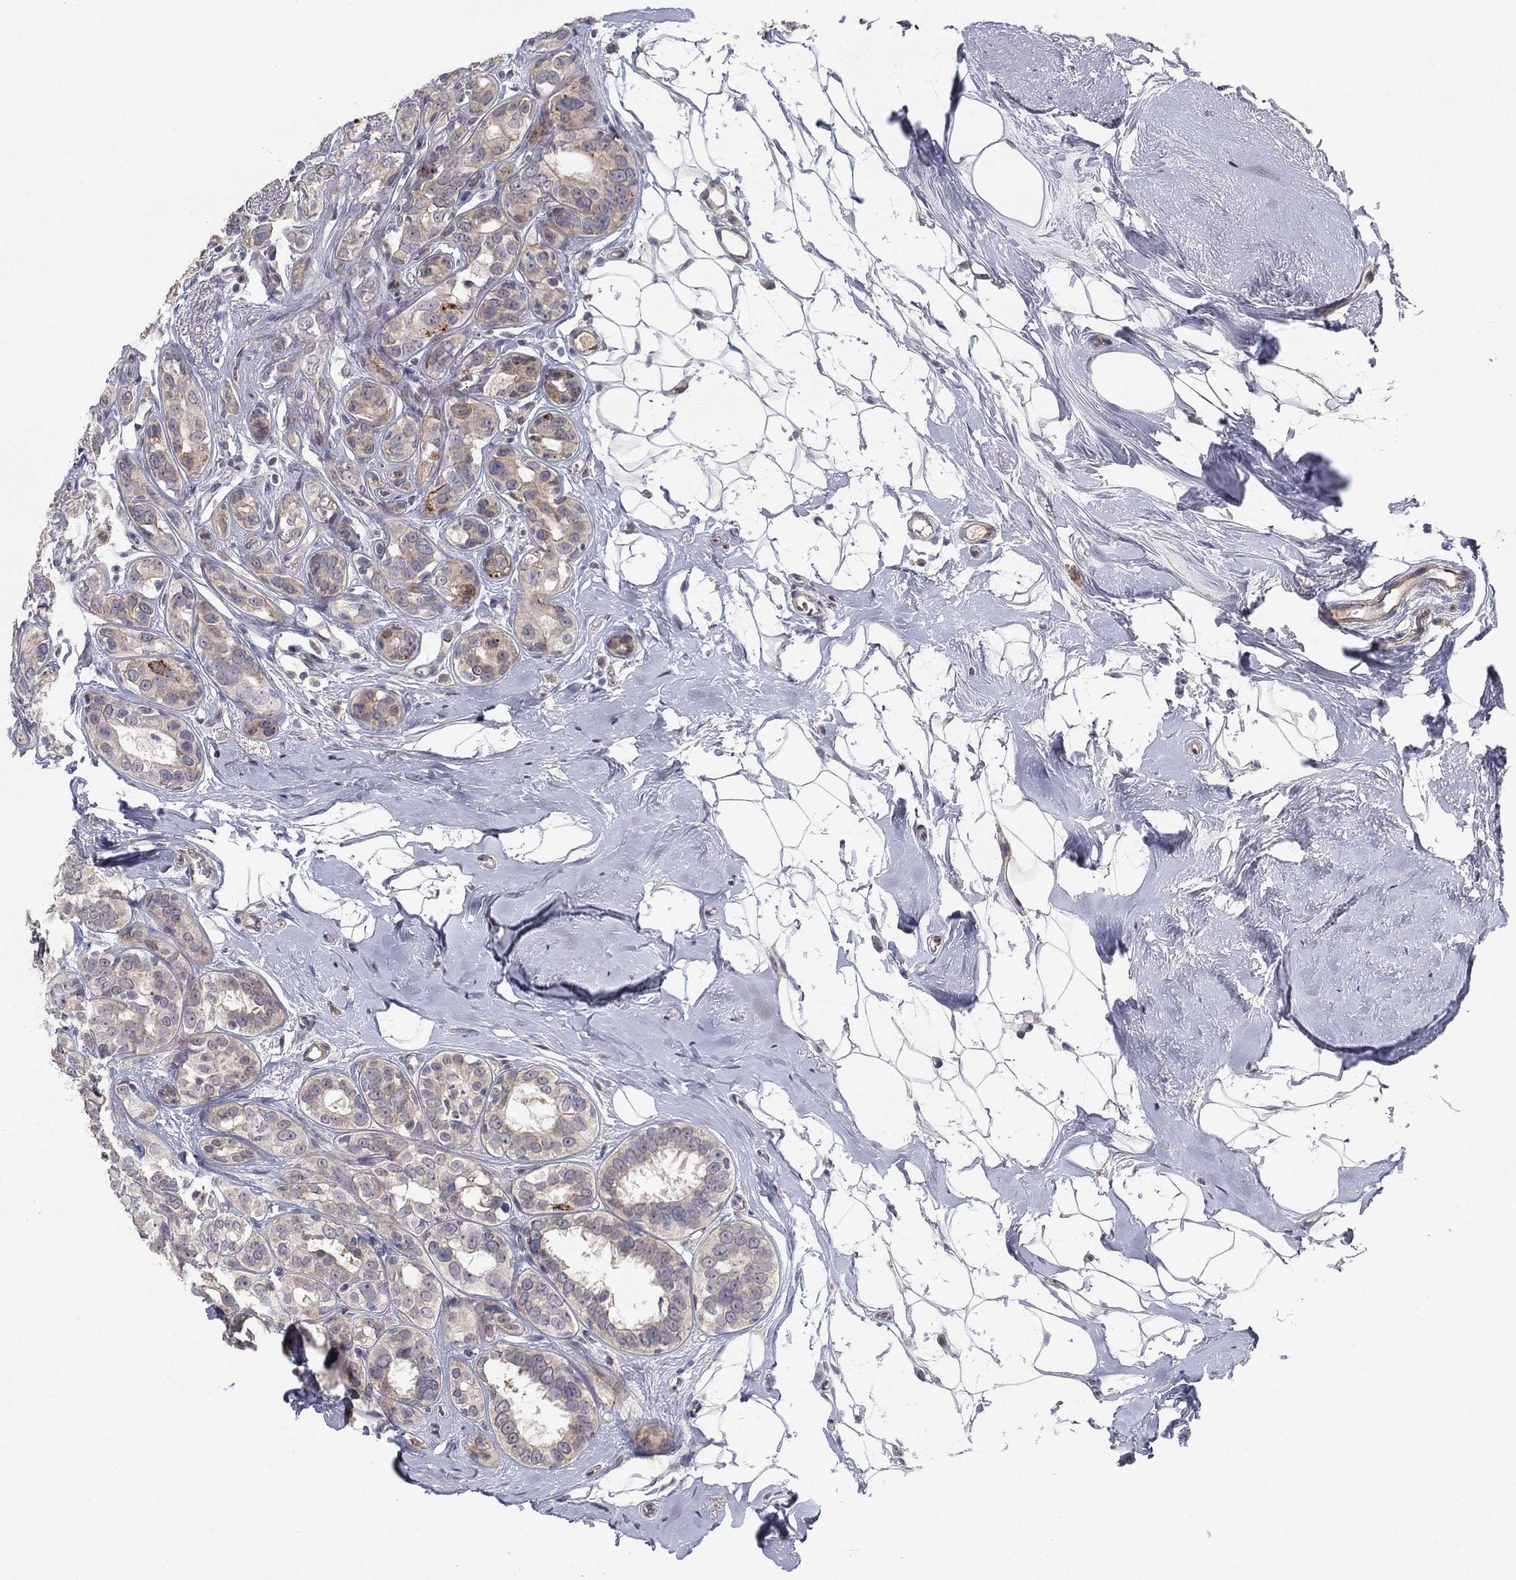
{"staining": {"intensity": "weak", "quantity": ">75%", "location": "cytoplasmic/membranous"}, "tissue": "breast cancer", "cell_type": "Tumor cells", "image_type": "cancer", "snomed": [{"axis": "morphology", "description": "Duct carcinoma"}, {"axis": "topography", "description": "Breast"}], "caption": "Immunohistochemistry staining of intraductal carcinoma (breast), which reveals low levels of weak cytoplasmic/membranous positivity in approximately >75% of tumor cells indicating weak cytoplasmic/membranous protein positivity. The staining was performed using DAB (3,3'-diaminobenzidine) (brown) for protein detection and nuclei were counterstained in hematoxylin (blue).", "gene": "AMN1", "patient": {"sex": "female", "age": 55}}